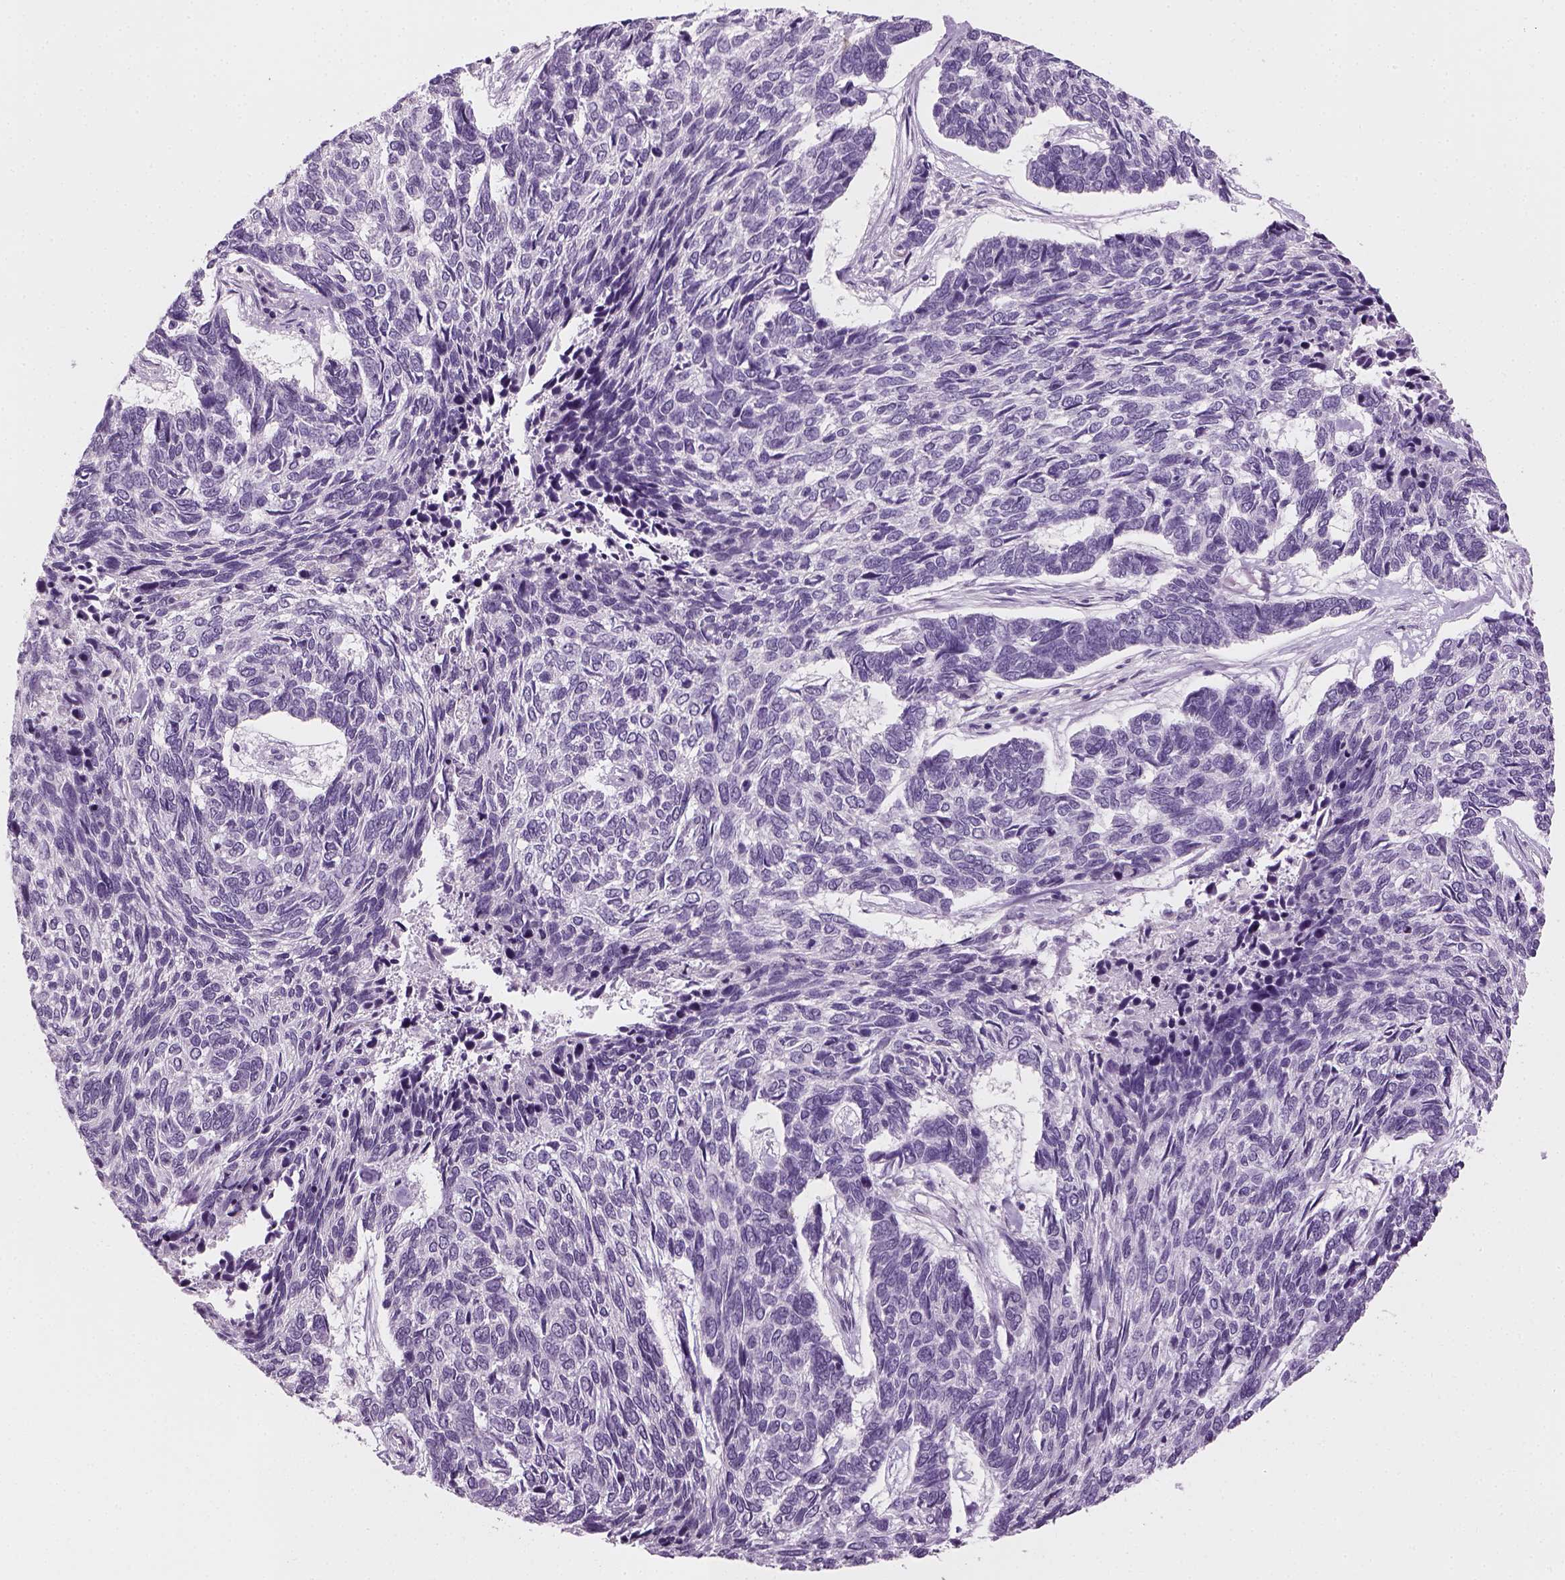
{"staining": {"intensity": "negative", "quantity": "none", "location": "none"}, "tissue": "skin cancer", "cell_type": "Tumor cells", "image_type": "cancer", "snomed": [{"axis": "morphology", "description": "Basal cell carcinoma"}, {"axis": "topography", "description": "Skin"}], "caption": "A histopathology image of skin cancer (basal cell carcinoma) stained for a protein reveals no brown staining in tumor cells.", "gene": "TH", "patient": {"sex": "female", "age": 65}}